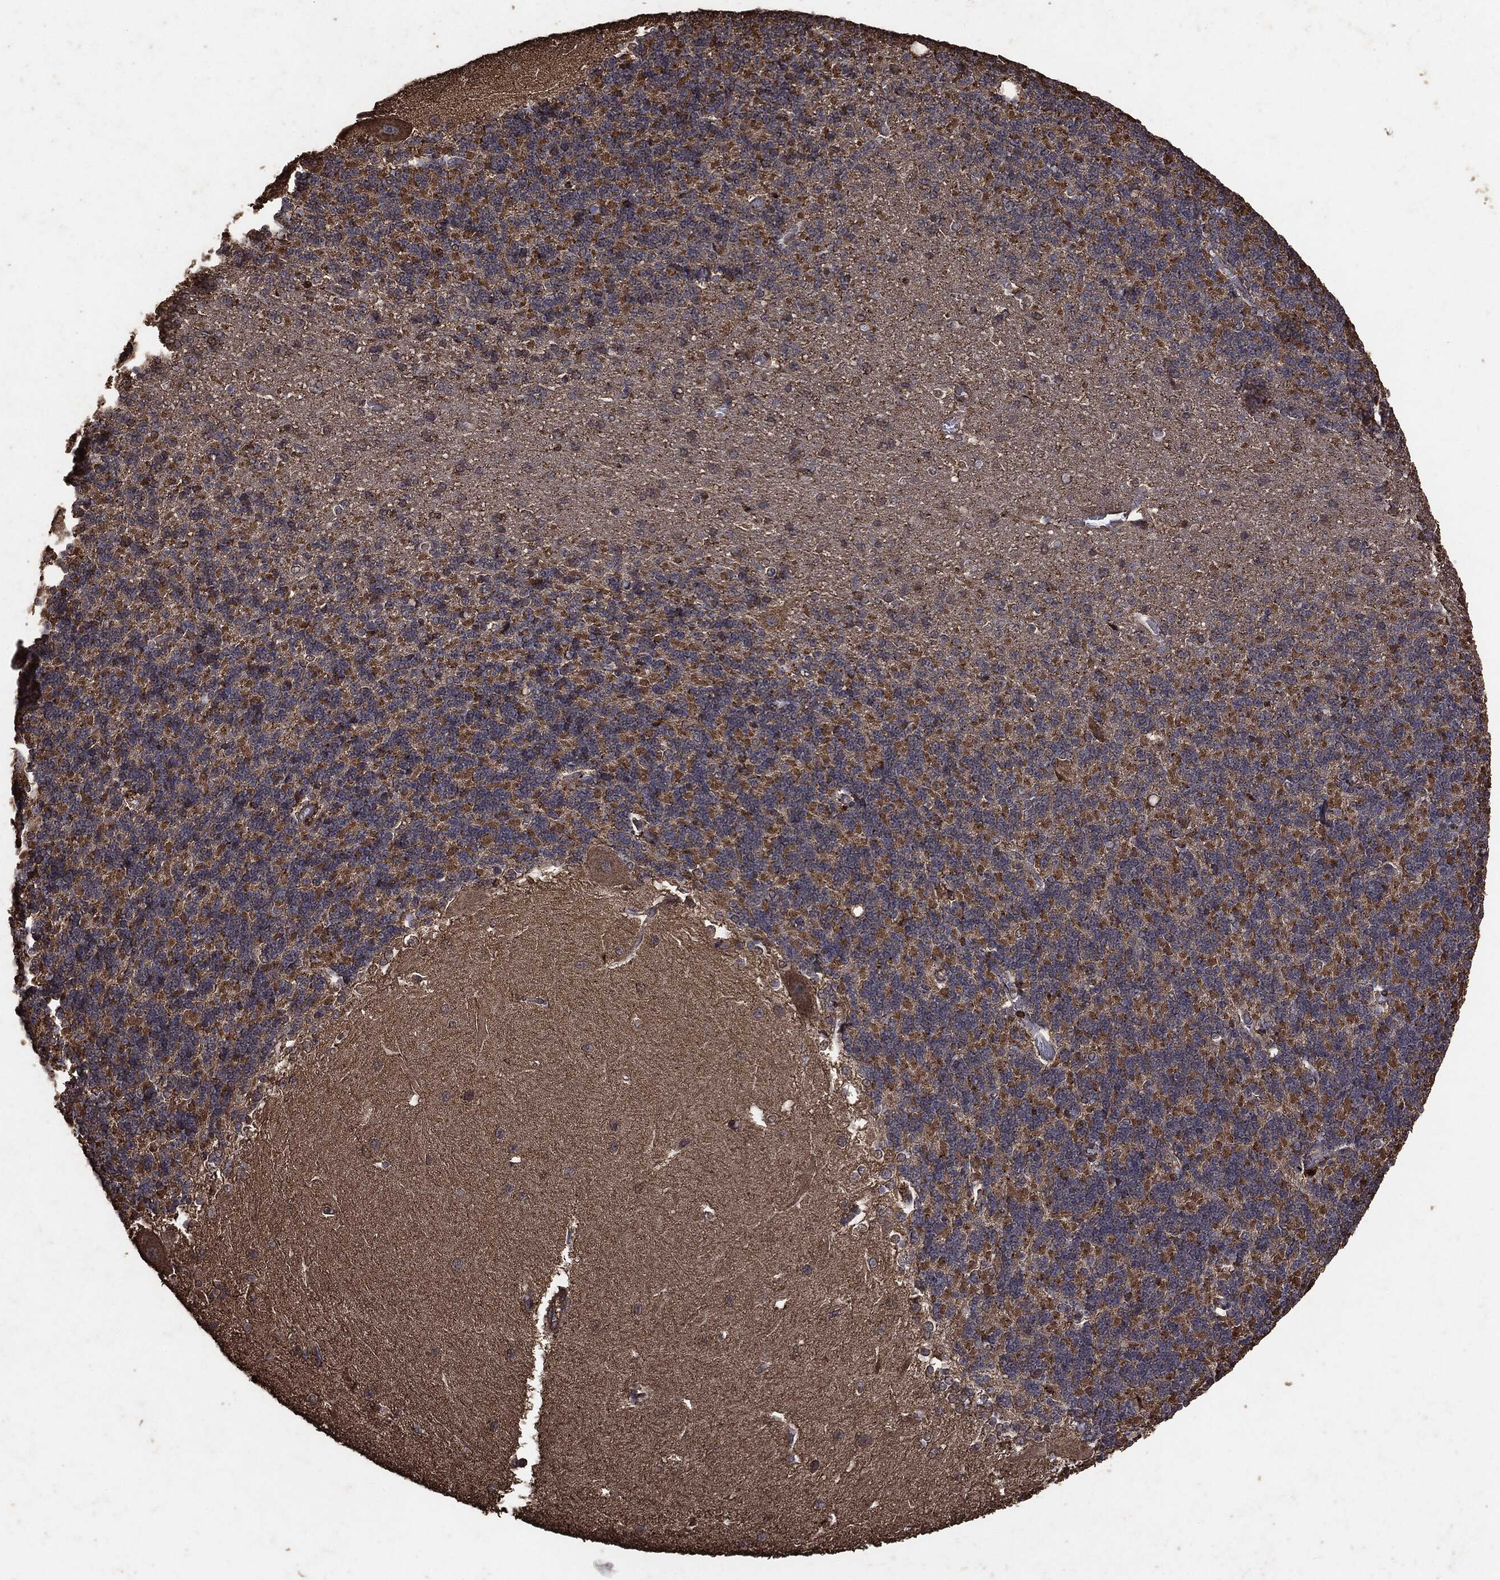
{"staining": {"intensity": "negative", "quantity": "none", "location": "none"}, "tissue": "cerebellum", "cell_type": "Cells in granular layer", "image_type": "normal", "snomed": [{"axis": "morphology", "description": "Normal tissue, NOS"}, {"axis": "topography", "description": "Cerebellum"}], "caption": "The photomicrograph reveals no staining of cells in granular layer in unremarkable cerebellum. Nuclei are stained in blue.", "gene": "MTOR", "patient": {"sex": "male", "age": 37}}